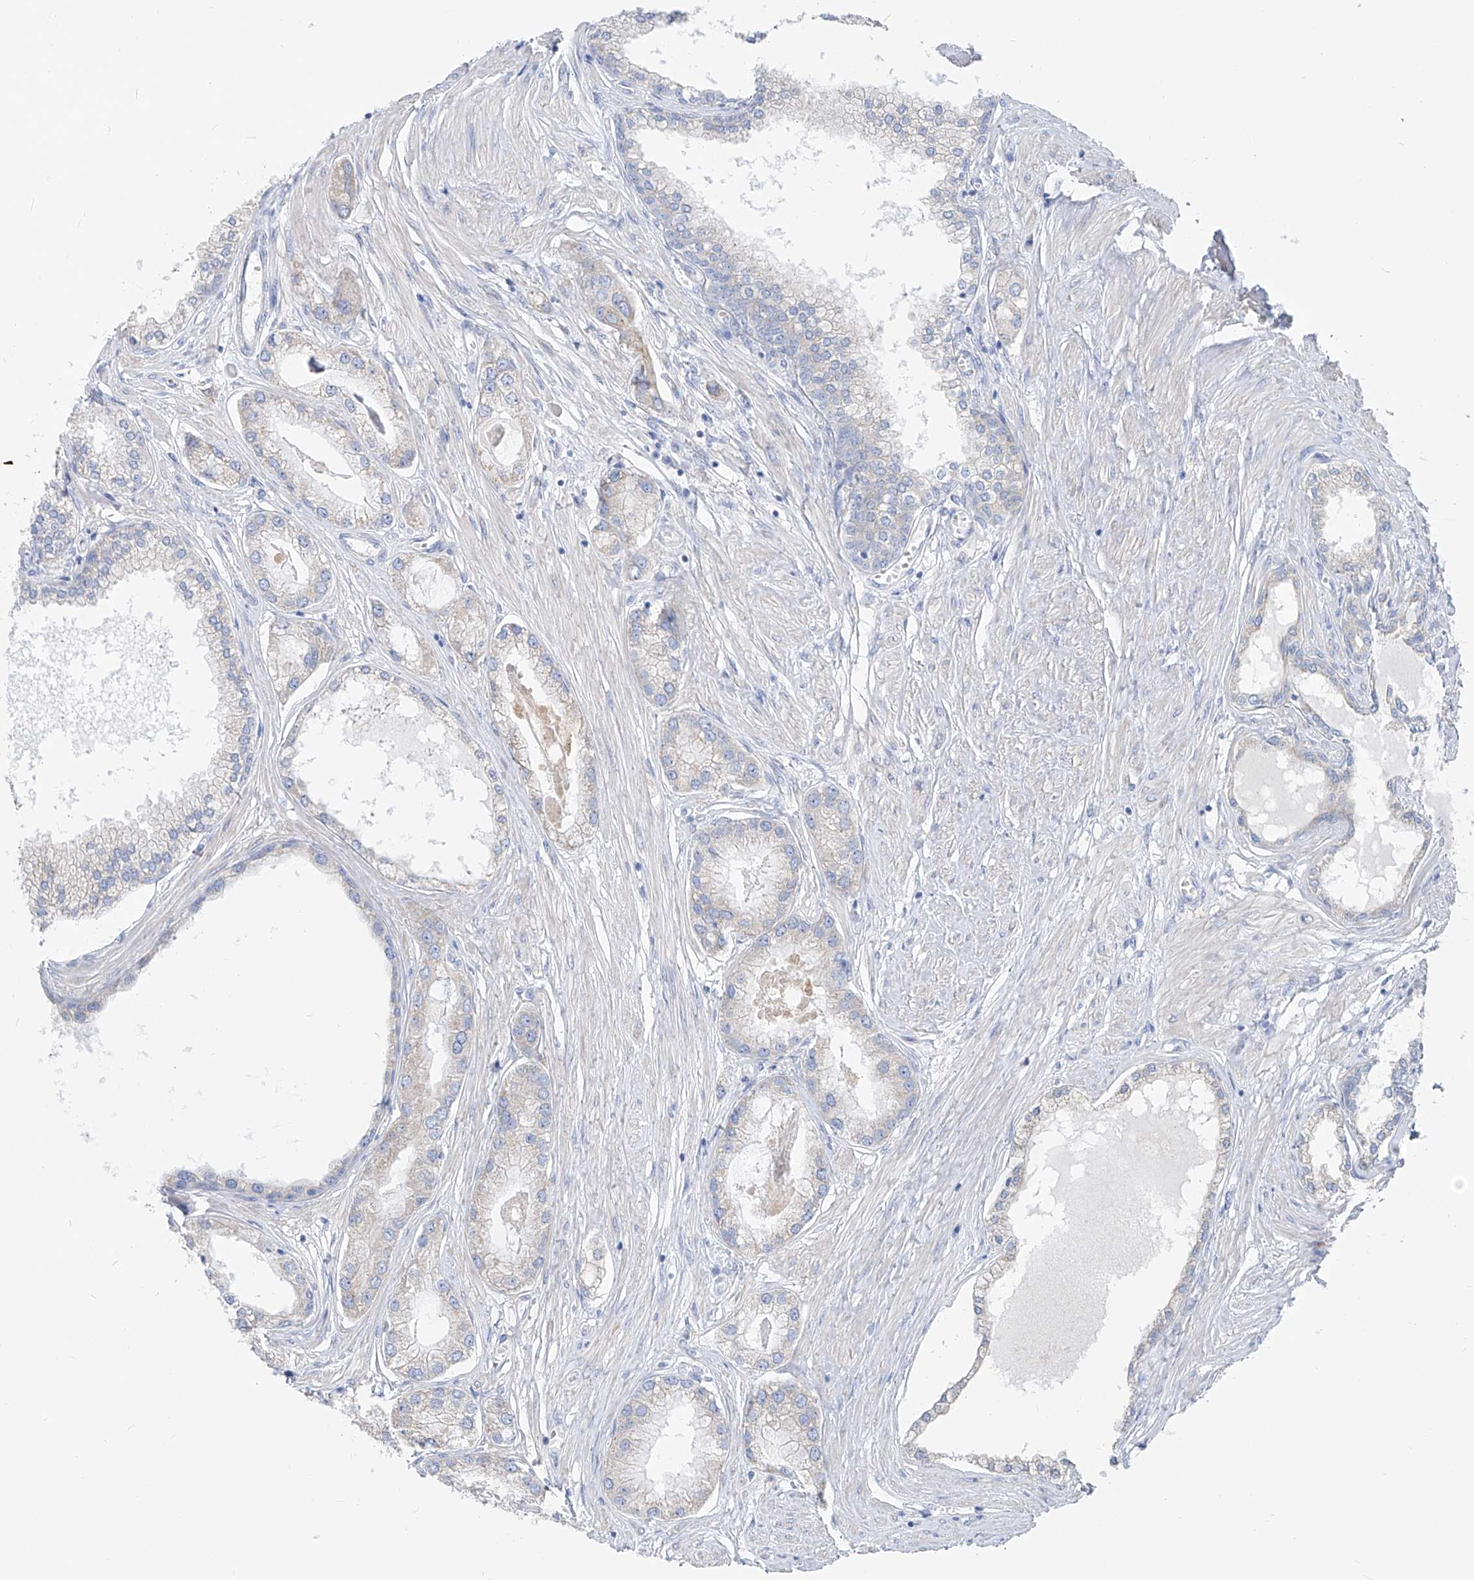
{"staining": {"intensity": "negative", "quantity": "none", "location": "none"}, "tissue": "prostate cancer", "cell_type": "Tumor cells", "image_type": "cancer", "snomed": [{"axis": "morphology", "description": "Adenocarcinoma, Low grade"}, {"axis": "topography", "description": "Prostate"}], "caption": "Tumor cells show no significant protein positivity in adenocarcinoma (low-grade) (prostate).", "gene": "UFL1", "patient": {"sex": "male", "age": 62}}